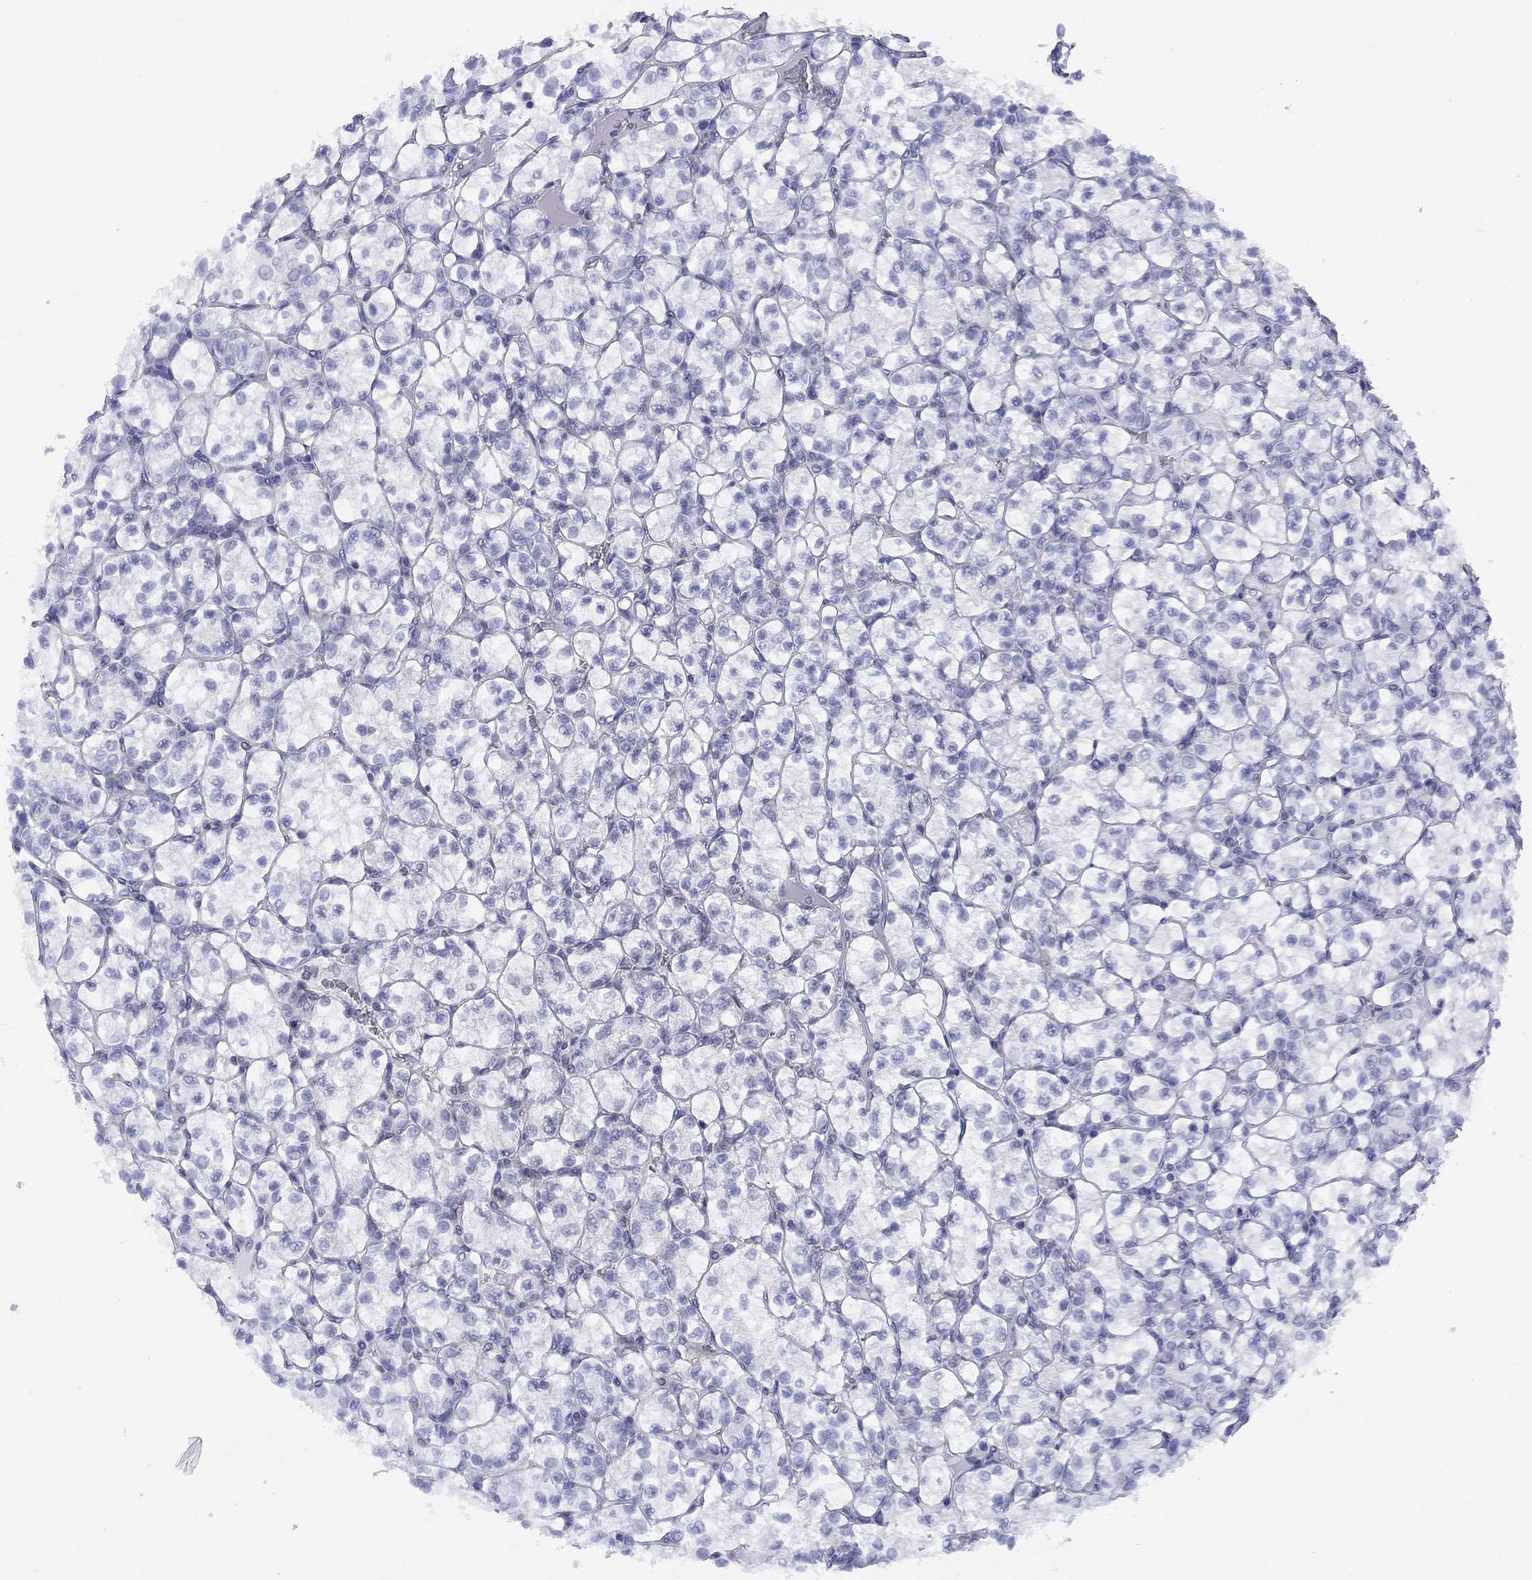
{"staining": {"intensity": "negative", "quantity": "none", "location": "none"}, "tissue": "renal cancer", "cell_type": "Tumor cells", "image_type": "cancer", "snomed": [{"axis": "morphology", "description": "Adenocarcinoma, NOS"}, {"axis": "topography", "description": "Kidney"}], "caption": "The histopathology image shows no staining of tumor cells in renal cancer (adenocarcinoma).", "gene": "TIGD4", "patient": {"sex": "female", "age": 89}}